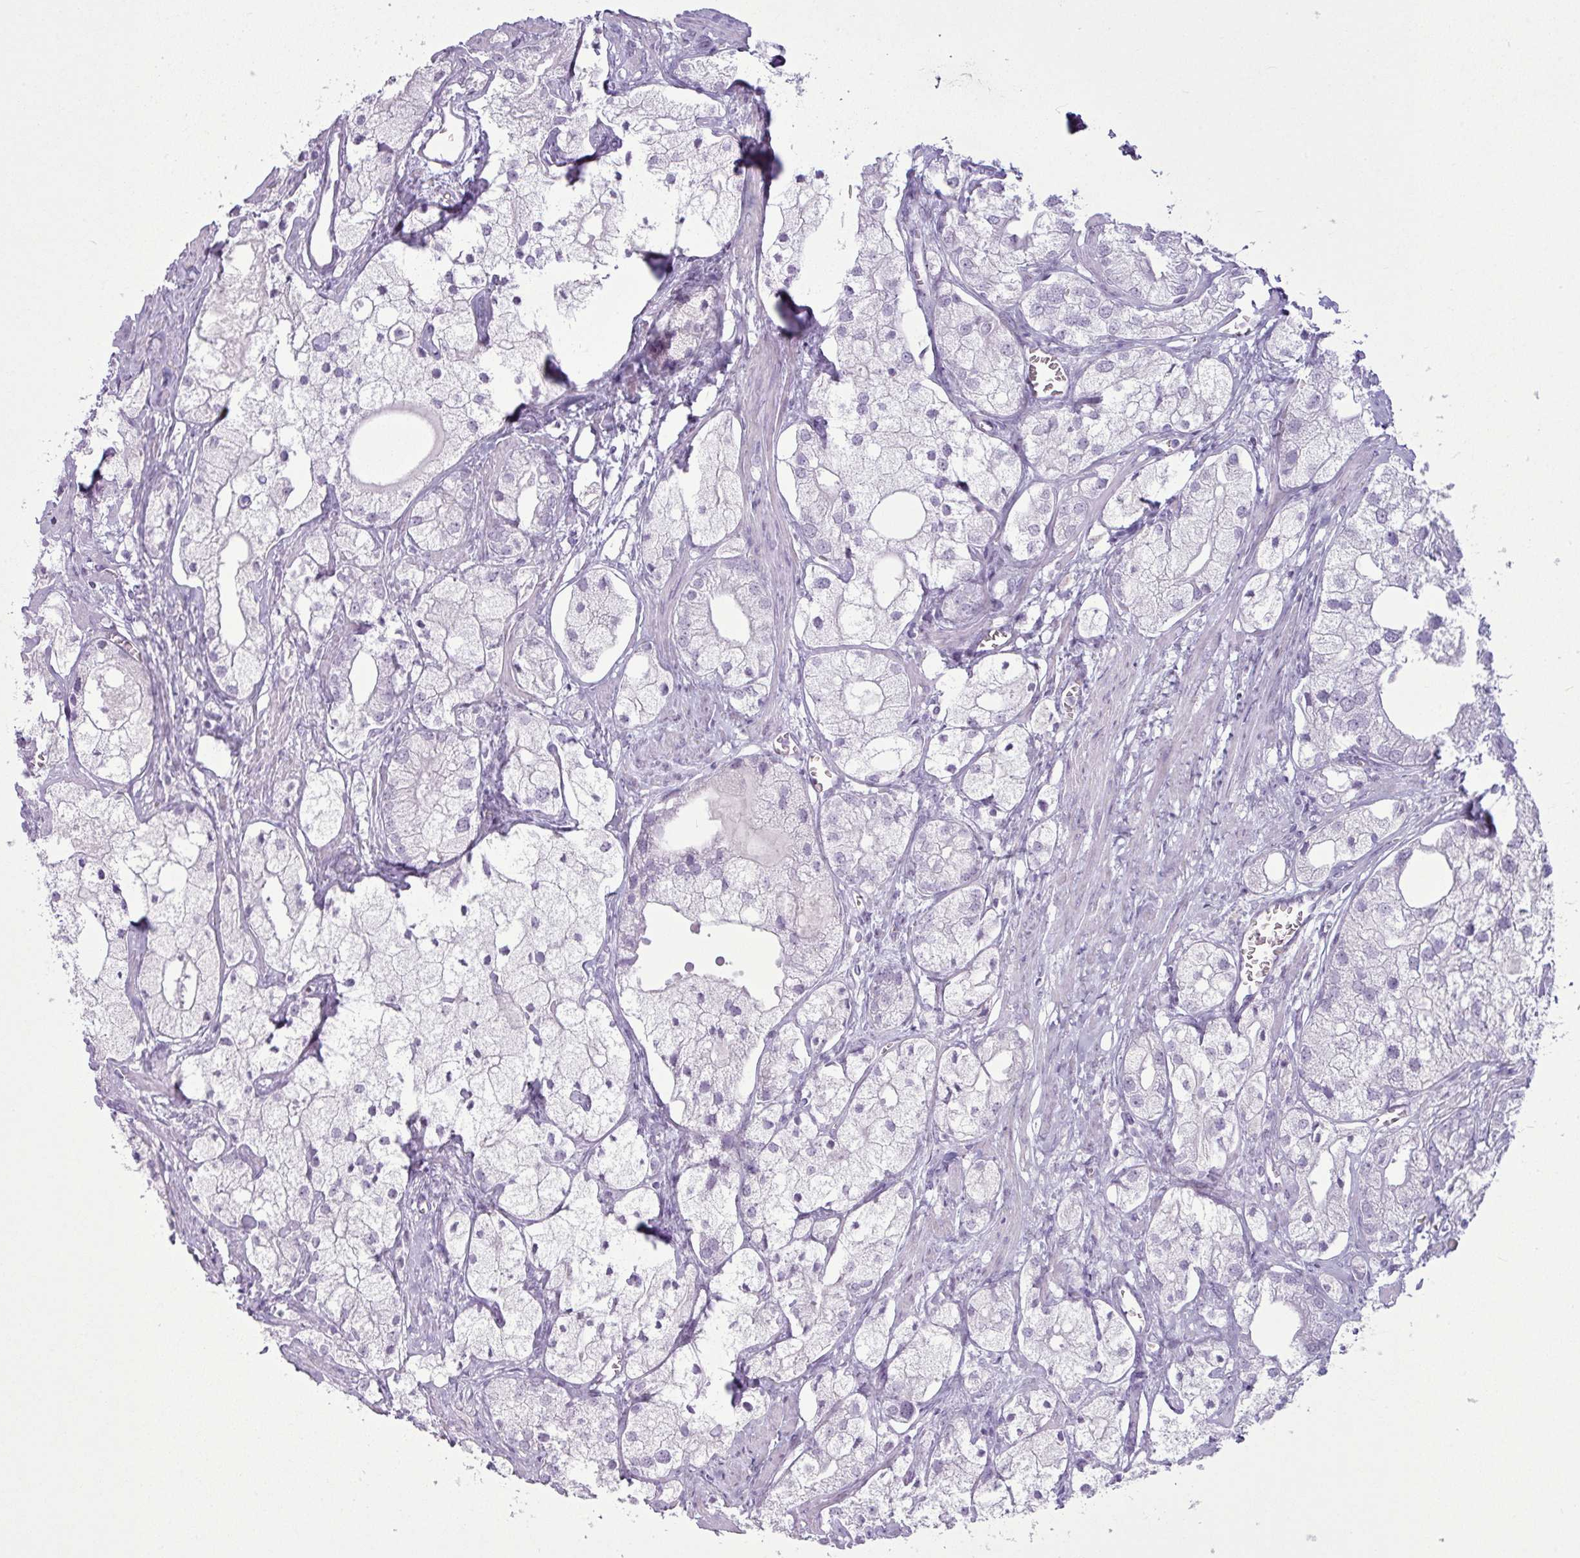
{"staining": {"intensity": "negative", "quantity": "none", "location": "none"}, "tissue": "prostate cancer", "cell_type": "Tumor cells", "image_type": "cancer", "snomed": [{"axis": "morphology", "description": "Adenocarcinoma, Low grade"}, {"axis": "topography", "description": "Prostate"}], "caption": "A histopathology image of adenocarcinoma (low-grade) (prostate) stained for a protein displays no brown staining in tumor cells.", "gene": "AMY1B", "patient": {"sex": "male", "age": 69}}